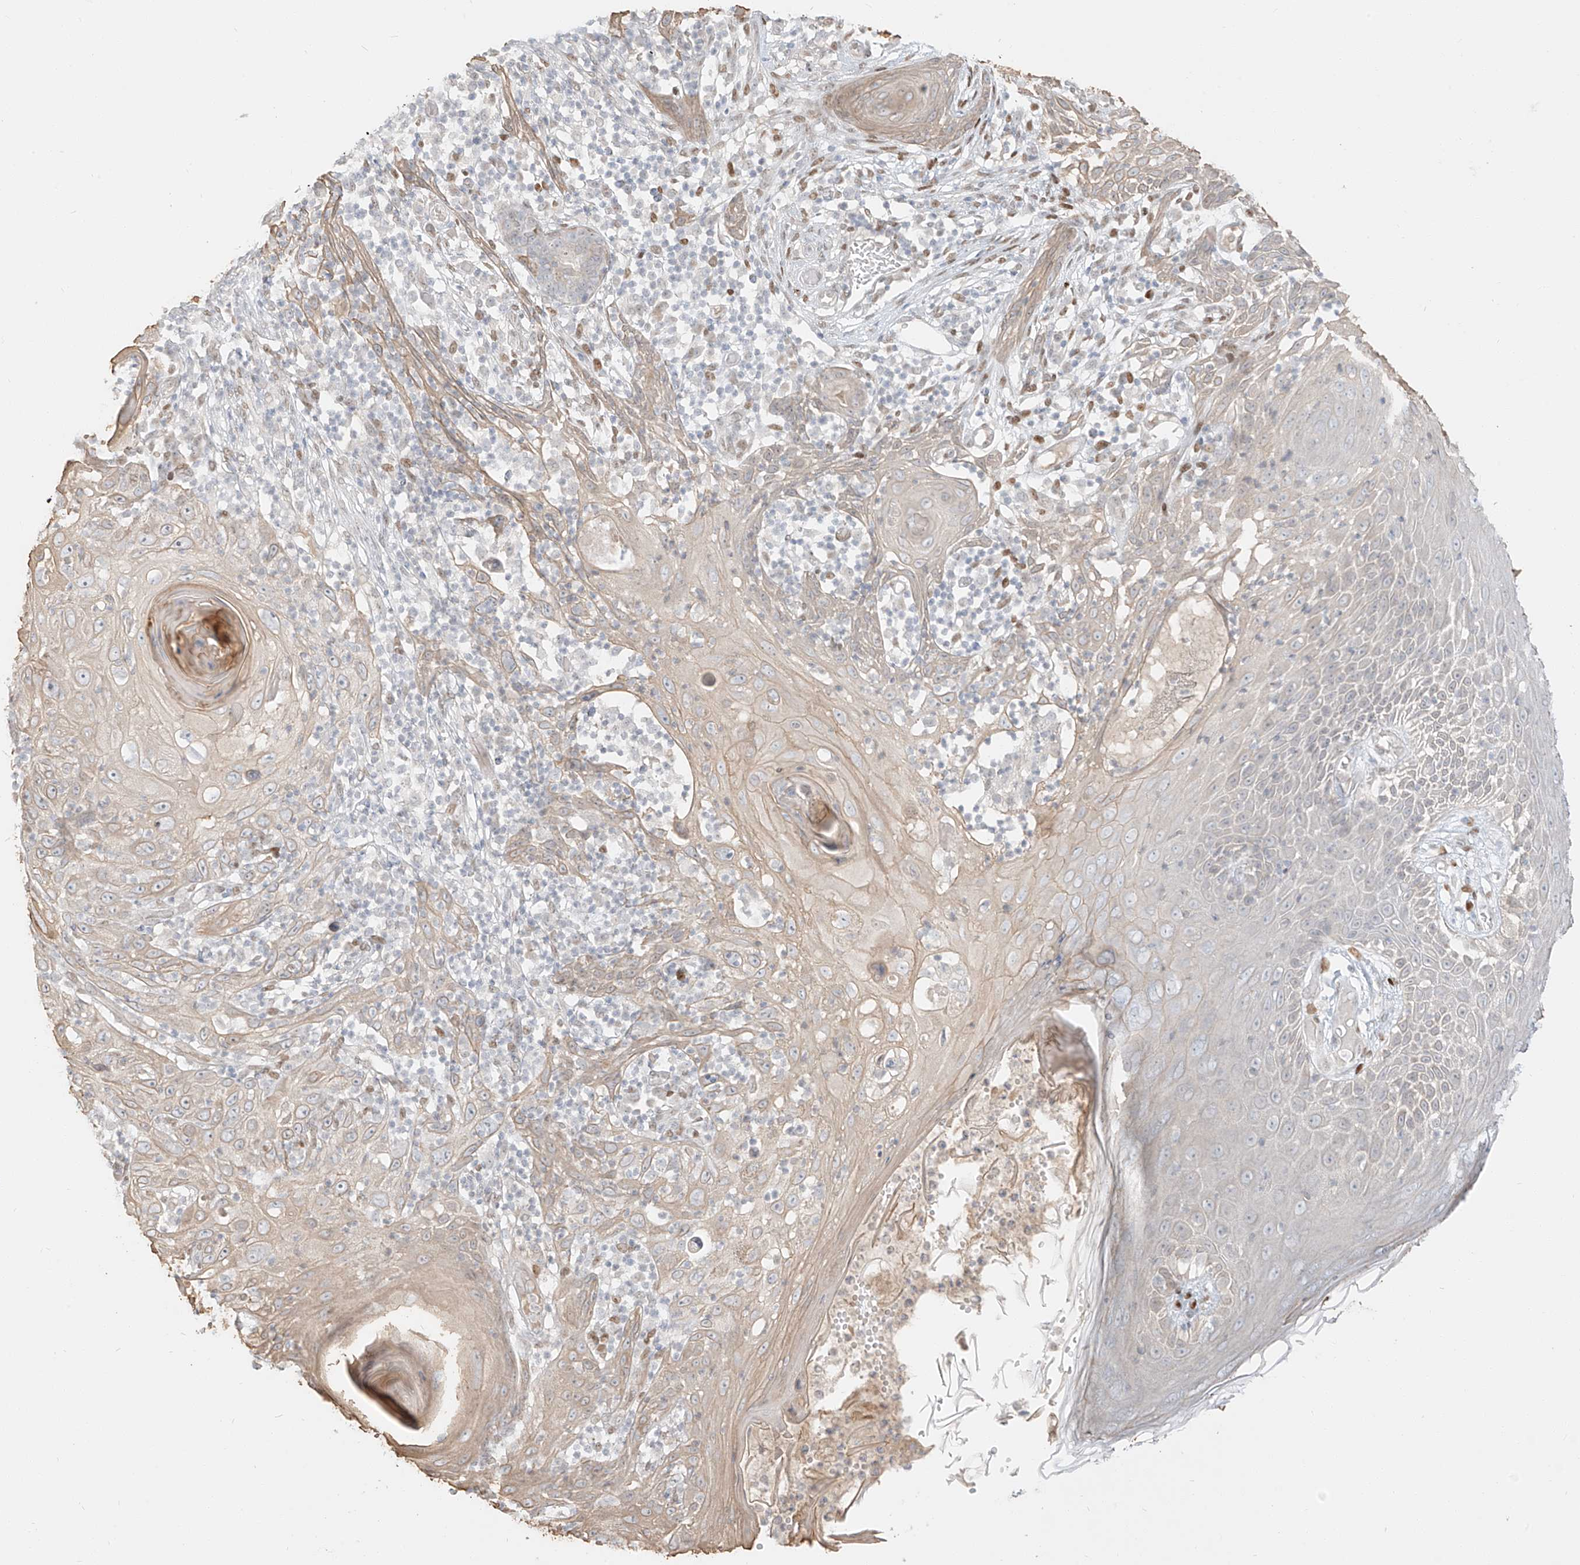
{"staining": {"intensity": "weak", "quantity": "<25%", "location": "cytoplasmic/membranous"}, "tissue": "skin cancer", "cell_type": "Tumor cells", "image_type": "cancer", "snomed": [{"axis": "morphology", "description": "Squamous cell carcinoma, NOS"}, {"axis": "topography", "description": "Skin"}], "caption": "High power microscopy micrograph of an IHC micrograph of skin squamous cell carcinoma, revealing no significant expression in tumor cells.", "gene": "ZNF774", "patient": {"sex": "female", "age": 88}}